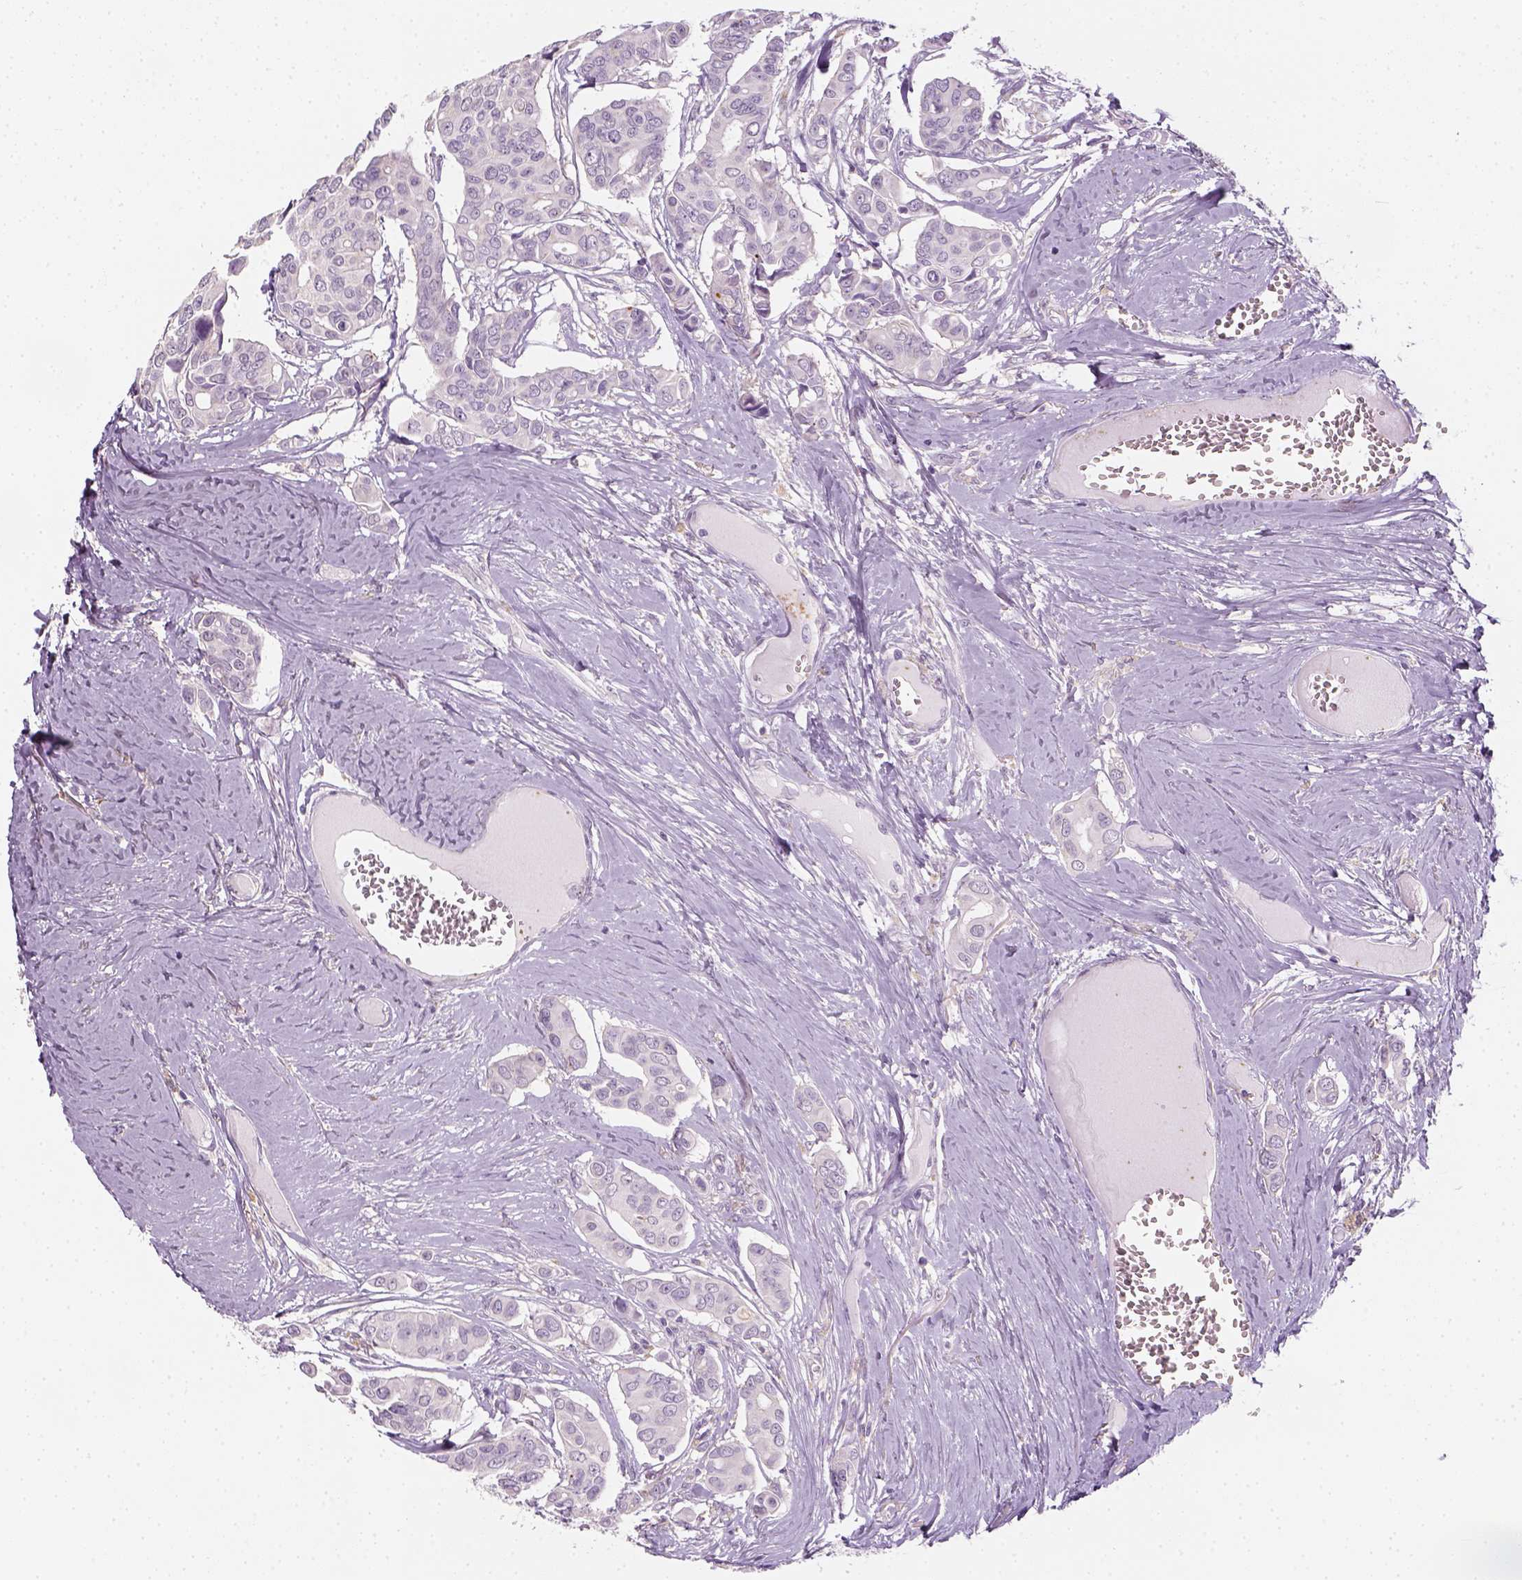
{"staining": {"intensity": "negative", "quantity": "none", "location": "none"}, "tissue": "breast cancer", "cell_type": "Tumor cells", "image_type": "cancer", "snomed": [{"axis": "morphology", "description": "Duct carcinoma"}, {"axis": "topography", "description": "Breast"}], "caption": "Tumor cells show no significant protein positivity in breast cancer.", "gene": "FAM163B", "patient": {"sex": "female", "age": 54}}